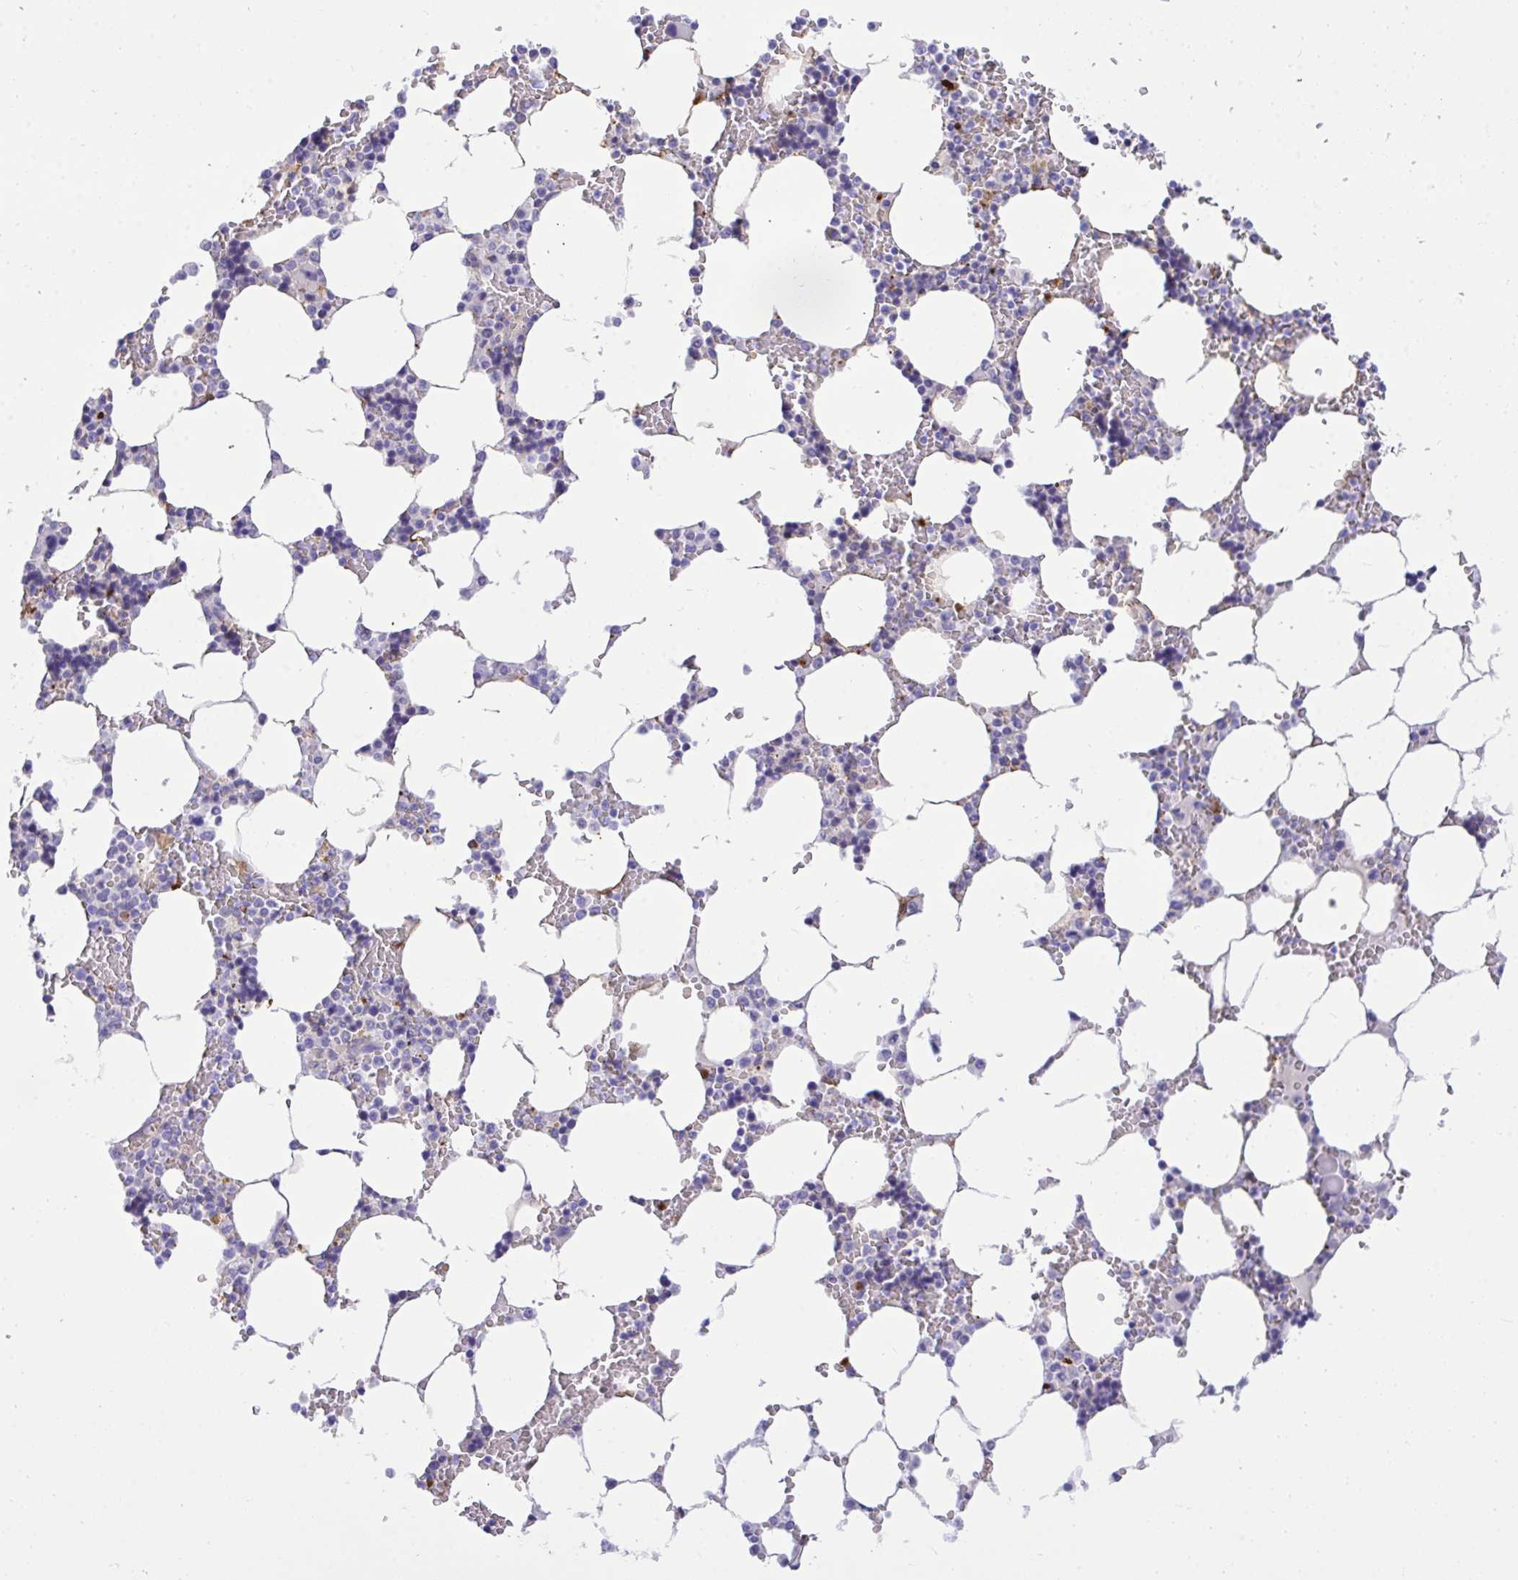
{"staining": {"intensity": "negative", "quantity": "none", "location": "none"}, "tissue": "bone marrow", "cell_type": "Hematopoietic cells", "image_type": "normal", "snomed": [{"axis": "morphology", "description": "Normal tissue, NOS"}, {"axis": "topography", "description": "Bone marrow"}], "caption": "DAB (3,3'-diaminobenzidine) immunohistochemical staining of unremarkable human bone marrow exhibits no significant staining in hematopoietic cells. (Brightfield microscopy of DAB (3,3'-diaminobenzidine) IHC at high magnification).", "gene": "TLN2", "patient": {"sex": "male", "age": 64}}